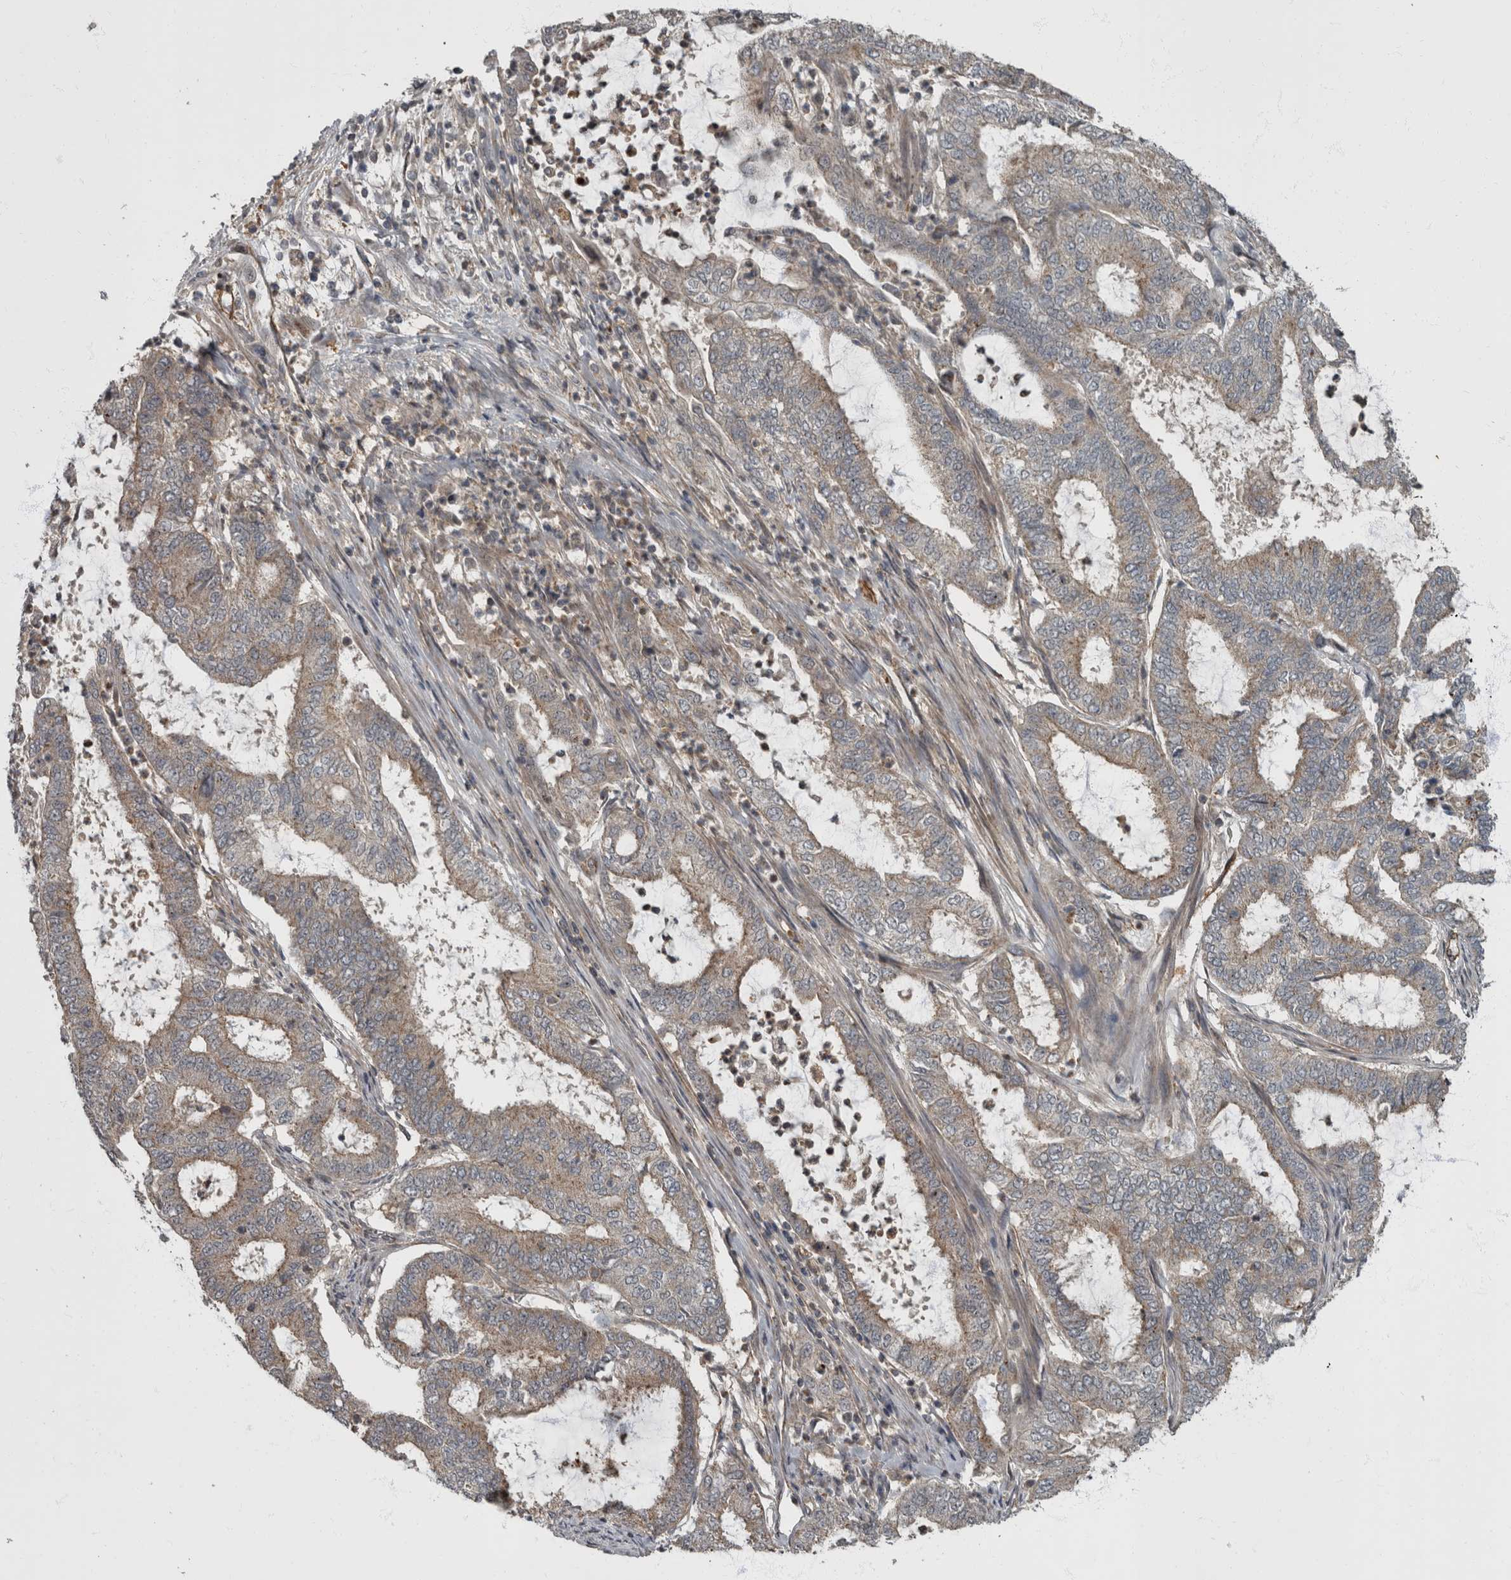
{"staining": {"intensity": "weak", "quantity": "25%-75%", "location": "cytoplasmic/membranous"}, "tissue": "endometrial cancer", "cell_type": "Tumor cells", "image_type": "cancer", "snomed": [{"axis": "morphology", "description": "Adenocarcinoma, NOS"}, {"axis": "topography", "description": "Endometrium"}], "caption": "Weak cytoplasmic/membranous positivity for a protein is identified in approximately 25%-75% of tumor cells of adenocarcinoma (endometrial) using IHC.", "gene": "VEGFD", "patient": {"sex": "female", "age": 51}}